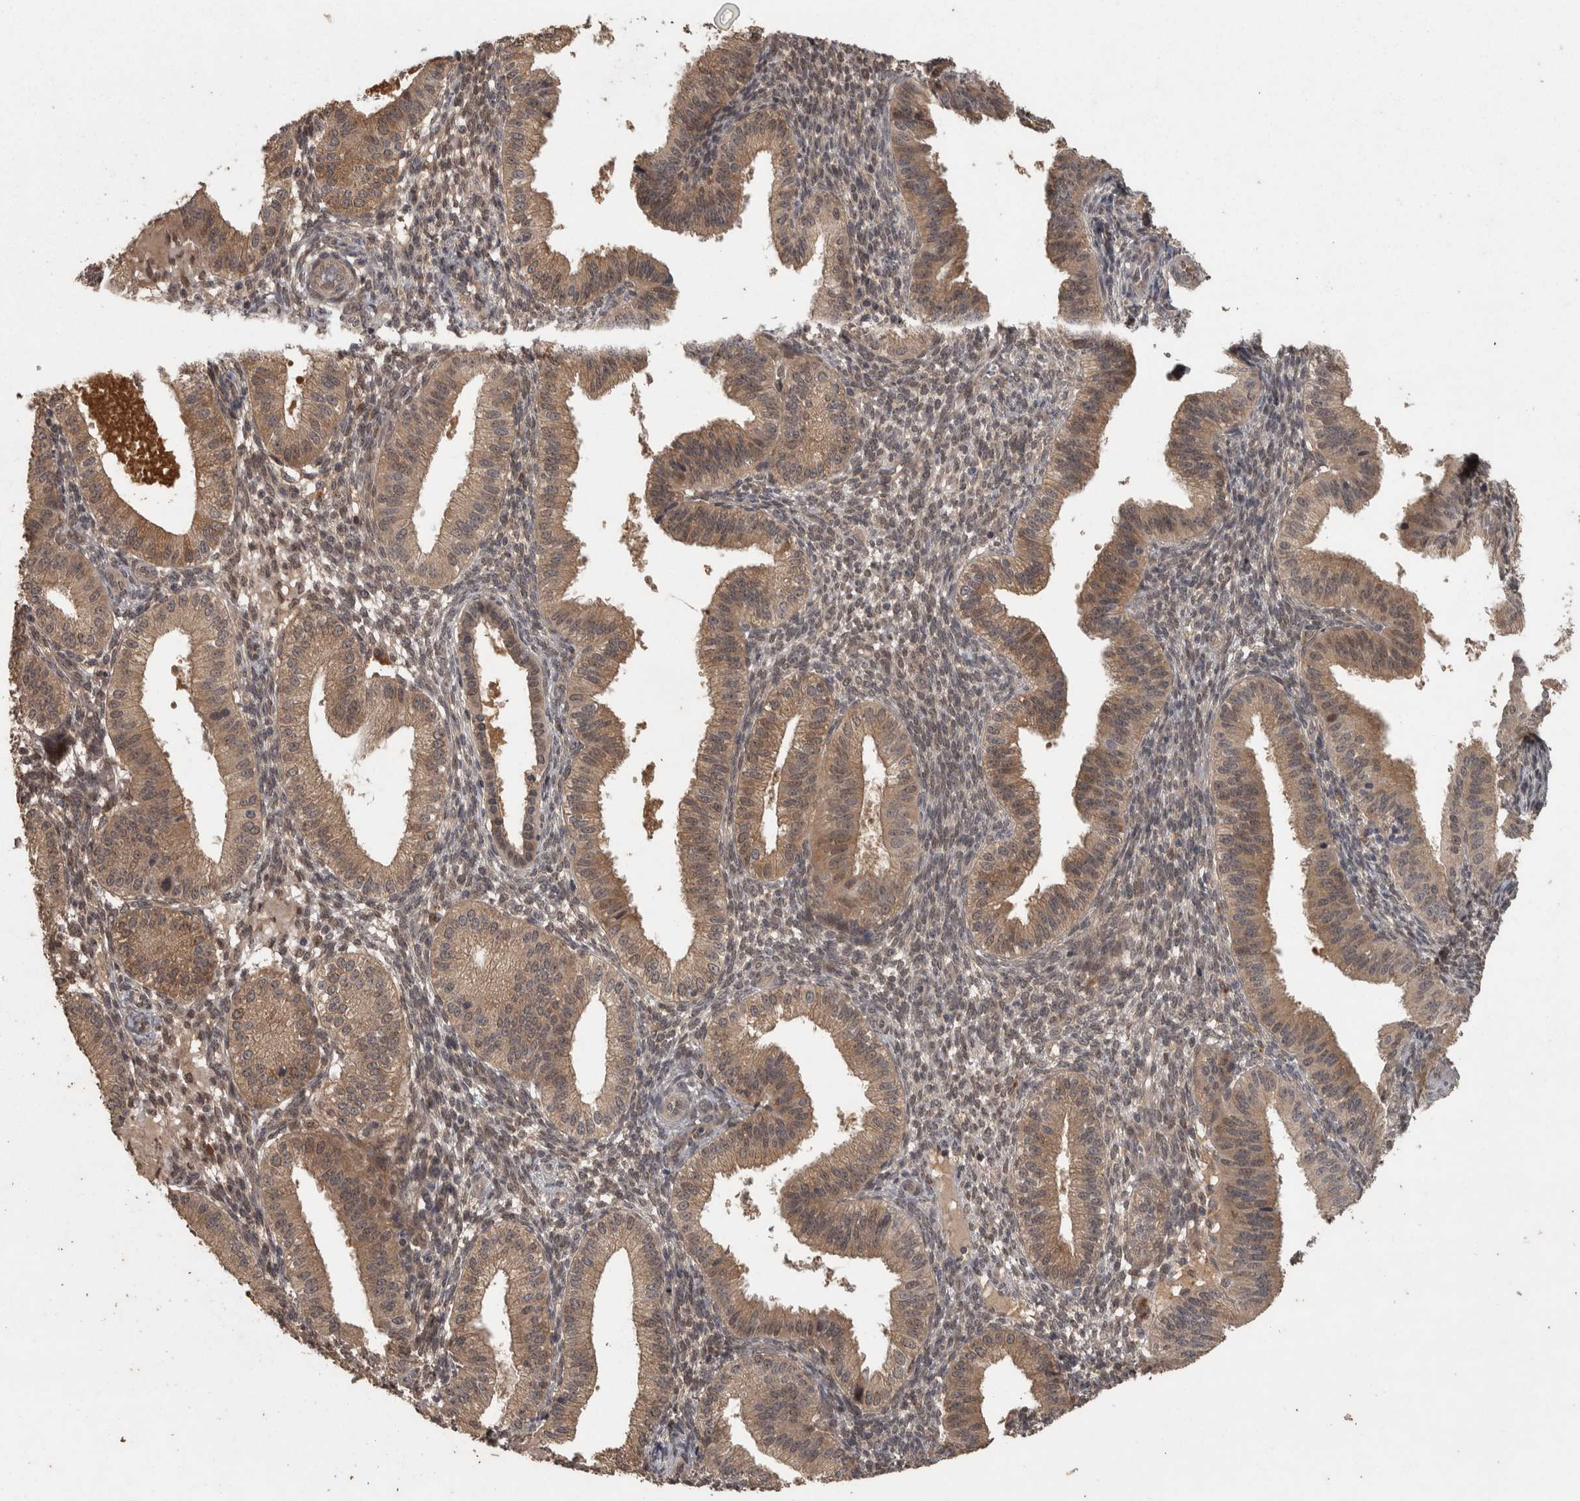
{"staining": {"intensity": "weak", "quantity": "<25%", "location": "nuclear"}, "tissue": "endometrium", "cell_type": "Cells in endometrial stroma", "image_type": "normal", "snomed": [{"axis": "morphology", "description": "Normal tissue, NOS"}, {"axis": "topography", "description": "Endometrium"}], "caption": "An image of endometrium stained for a protein displays no brown staining in cells in endometrial stroma. (Brightfield microscopy of DAB IHC at high magnification).", "gene": "ACO1", "patient": {"sex": "female", "age": 39}}